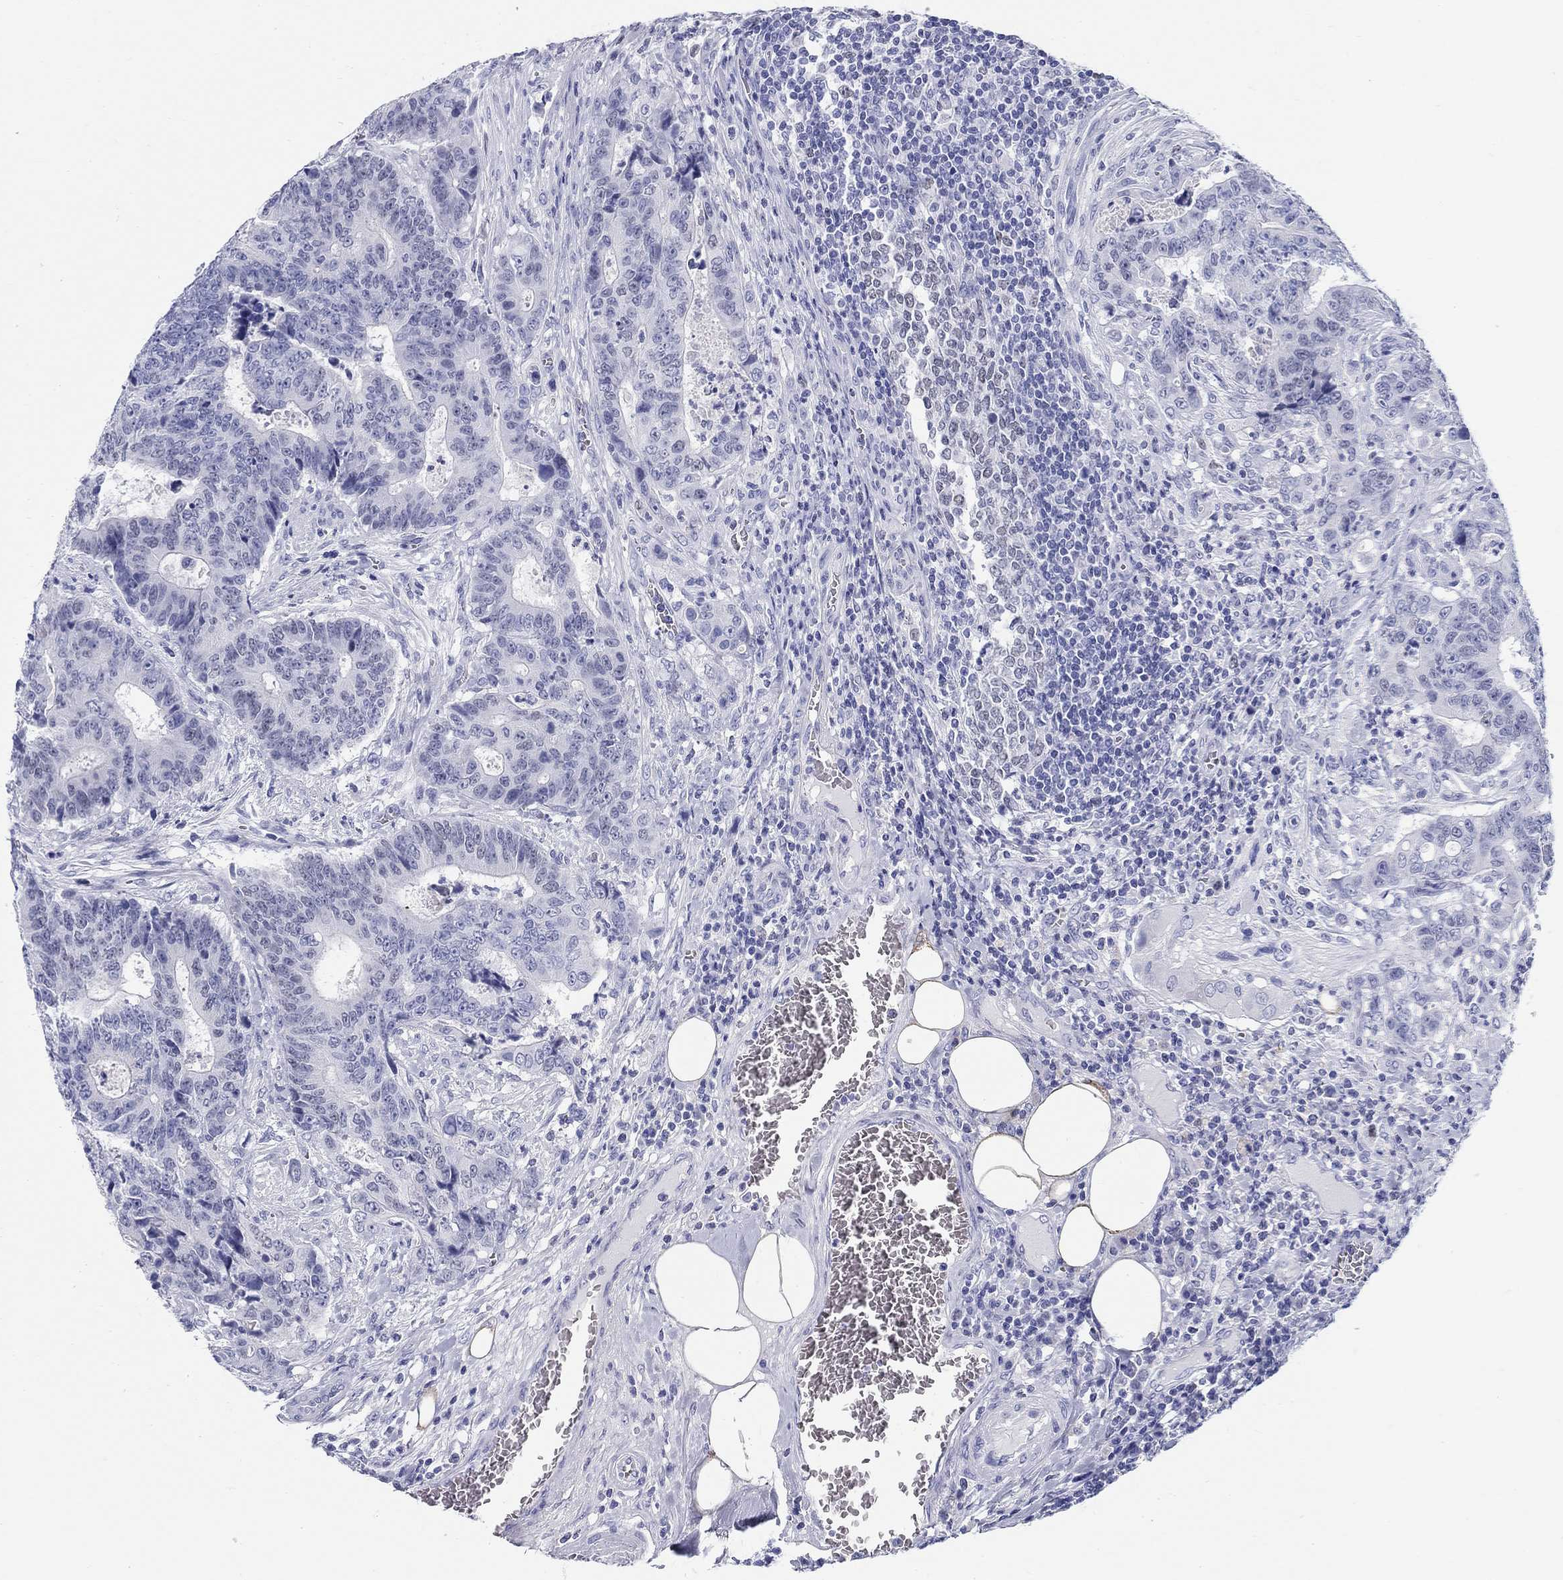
{"staining": {"intensity": "negative", "quantity": "none", "location": "none"}, "tissue": "colorectal cancer", "cell_type": "Tumor cells", "image_type": "cancer", "snomed": [{"axis": "morphology", "description": "Adenocarcinoma, NOS"}, {"axis": "topography", "description": "Colon"}], "caption": "Adenocarcinoma (colorectal) stained for a protein using immunohistochemistry (IHC) displays no expression tumor cells.", "gene": "LAMP5", "patient": {"sex": "female", "age": 48}}